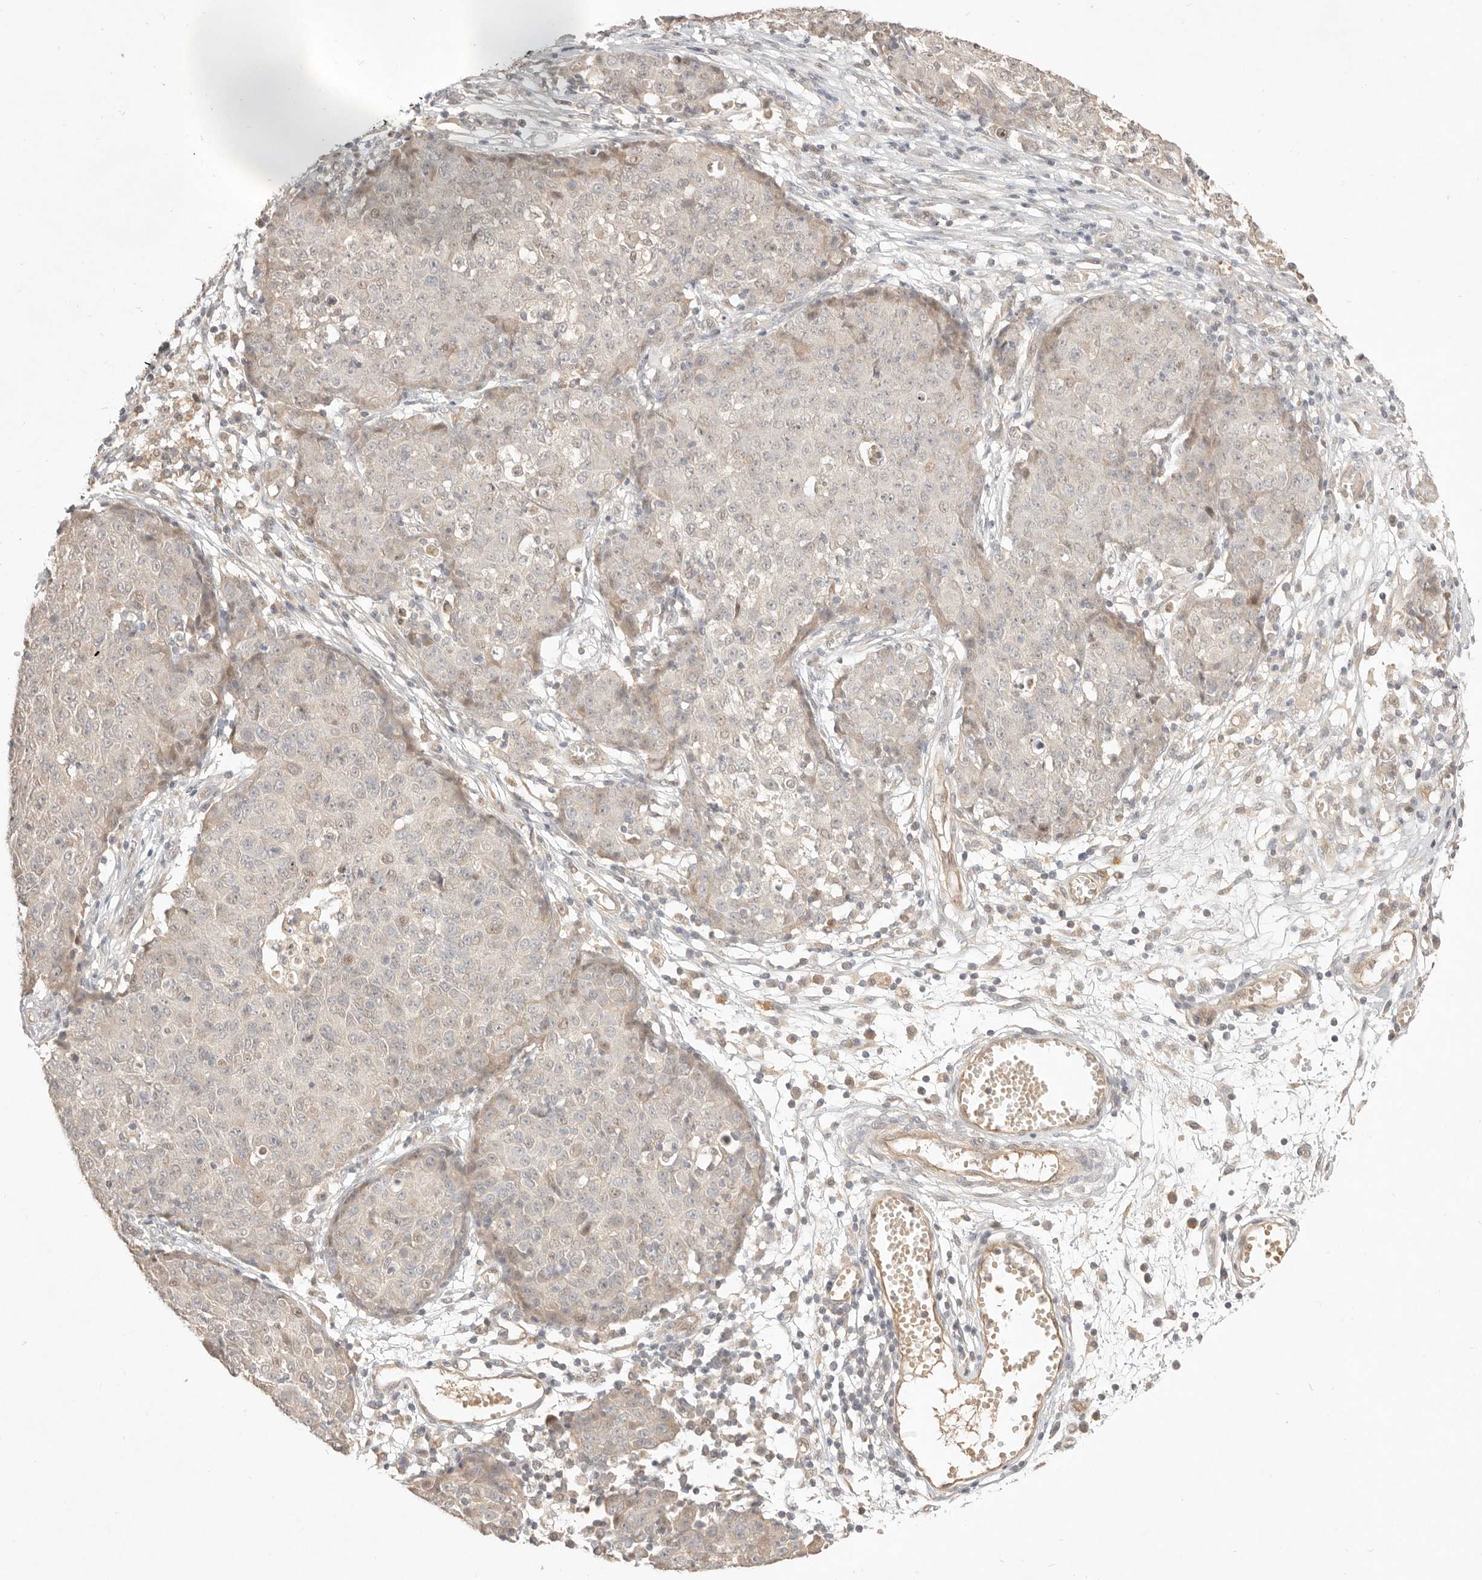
{"staining": {"intensity": "weak", "quantity": ">75%", "location": "nuclear"}, "tissue": "ovarian cancer", "cell_type": "Tumor cells", "image_type": "cancer", "snomed": [{"axis": "morphology", "description": "Carcinoma, endometroid"}, {"axis": "topography", "description": "Ovary"}], "caption": "About >75% of tumor cells in human ovarian cancer show weak nuclear protein positivity as visualized by brown immunohistochemical staining.", "gene": "MEP1A", "patient": {"sex": "female", "age": 42}}